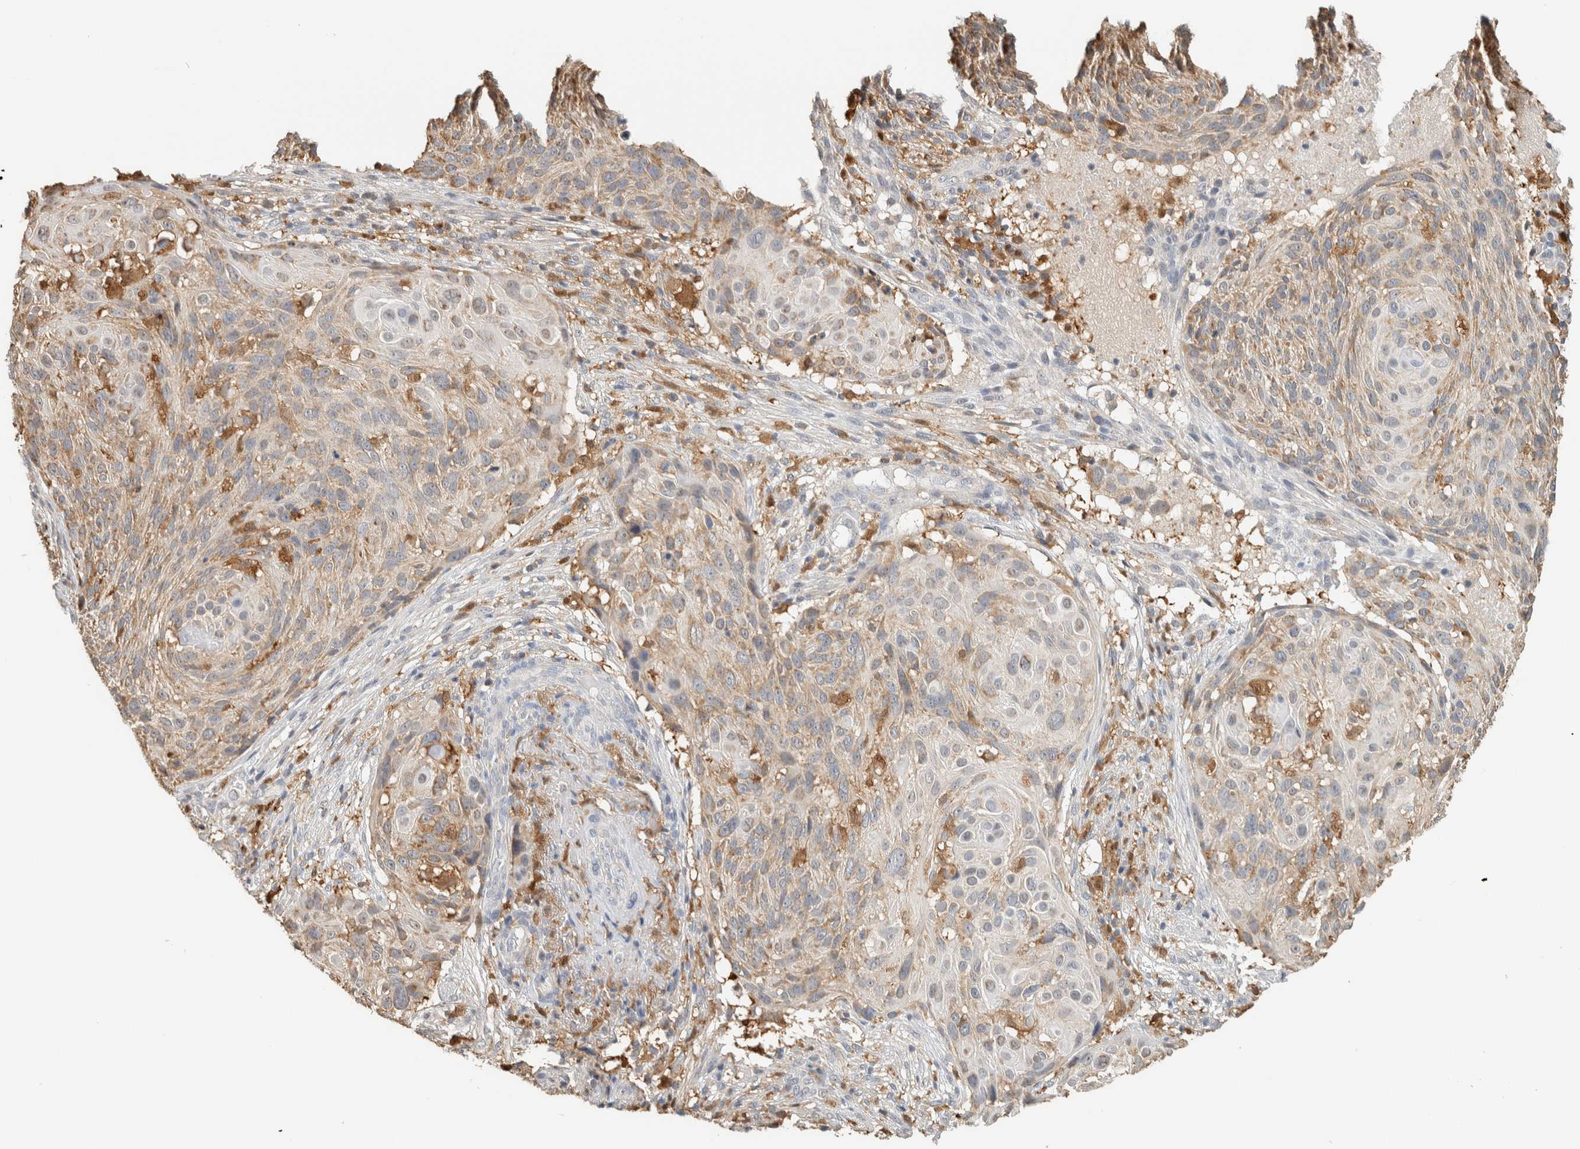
{"staining": {"intensity": "weak", "quantity": "25%-75%", "location": "cytoplasmic/membranous"}, "tissue": "cervical cancer", "cell_type": "Tumor cells", "image_type": "cancer", "snomed": [{"axis": "morphology", "description": "Squamous cell carcinoma, NOS"}, {"axis": "topography", "description": "Cervix"}], "caption": "A photomicrograph of human squamous cell carcinoma (cervical) stained for a protein reveals weak cytoplasmic/membranous brown staining in tumor cells.", "gene": "CAPG", "patient": {"sex": "female", "age": 74}}